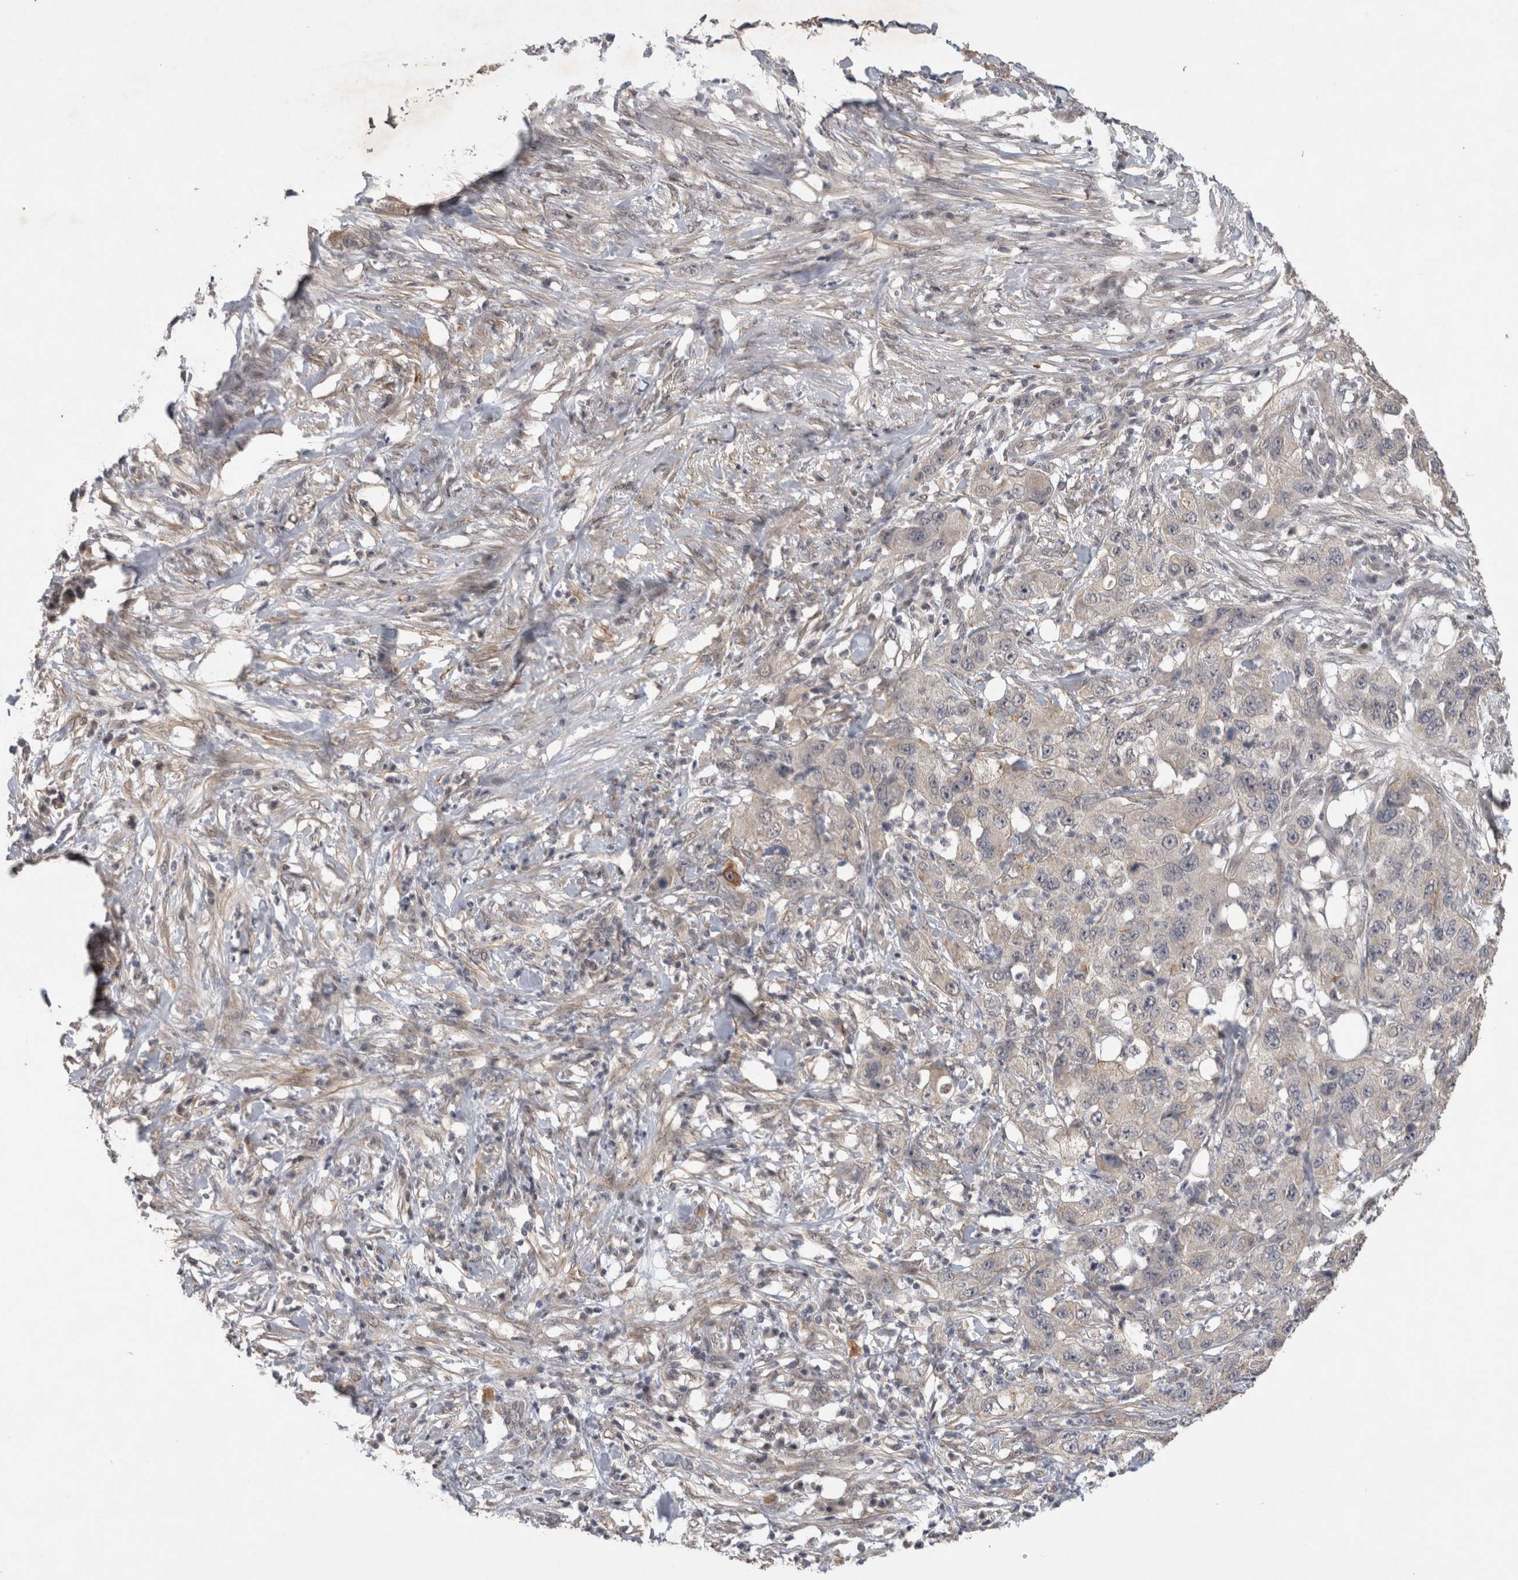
{"staining": {"intensity": "negative", "quantity": "none", "location": "none"}, "tissue": "pancreatic cancer", "cell_type": "Tumor cells", "image_type": "cancer", "snomed": [{"axis": "morphology", "description": "Adenocarcinoma, NOS"}, {"axis": "topography", "description": "Pancreas"}], "caption": "Tumor cells are negative for brown protein staining in pancreatic cancer (adenocarcinoma).", "gene": "RHPN1", "patient": {"sex": "female", "age": 78}}